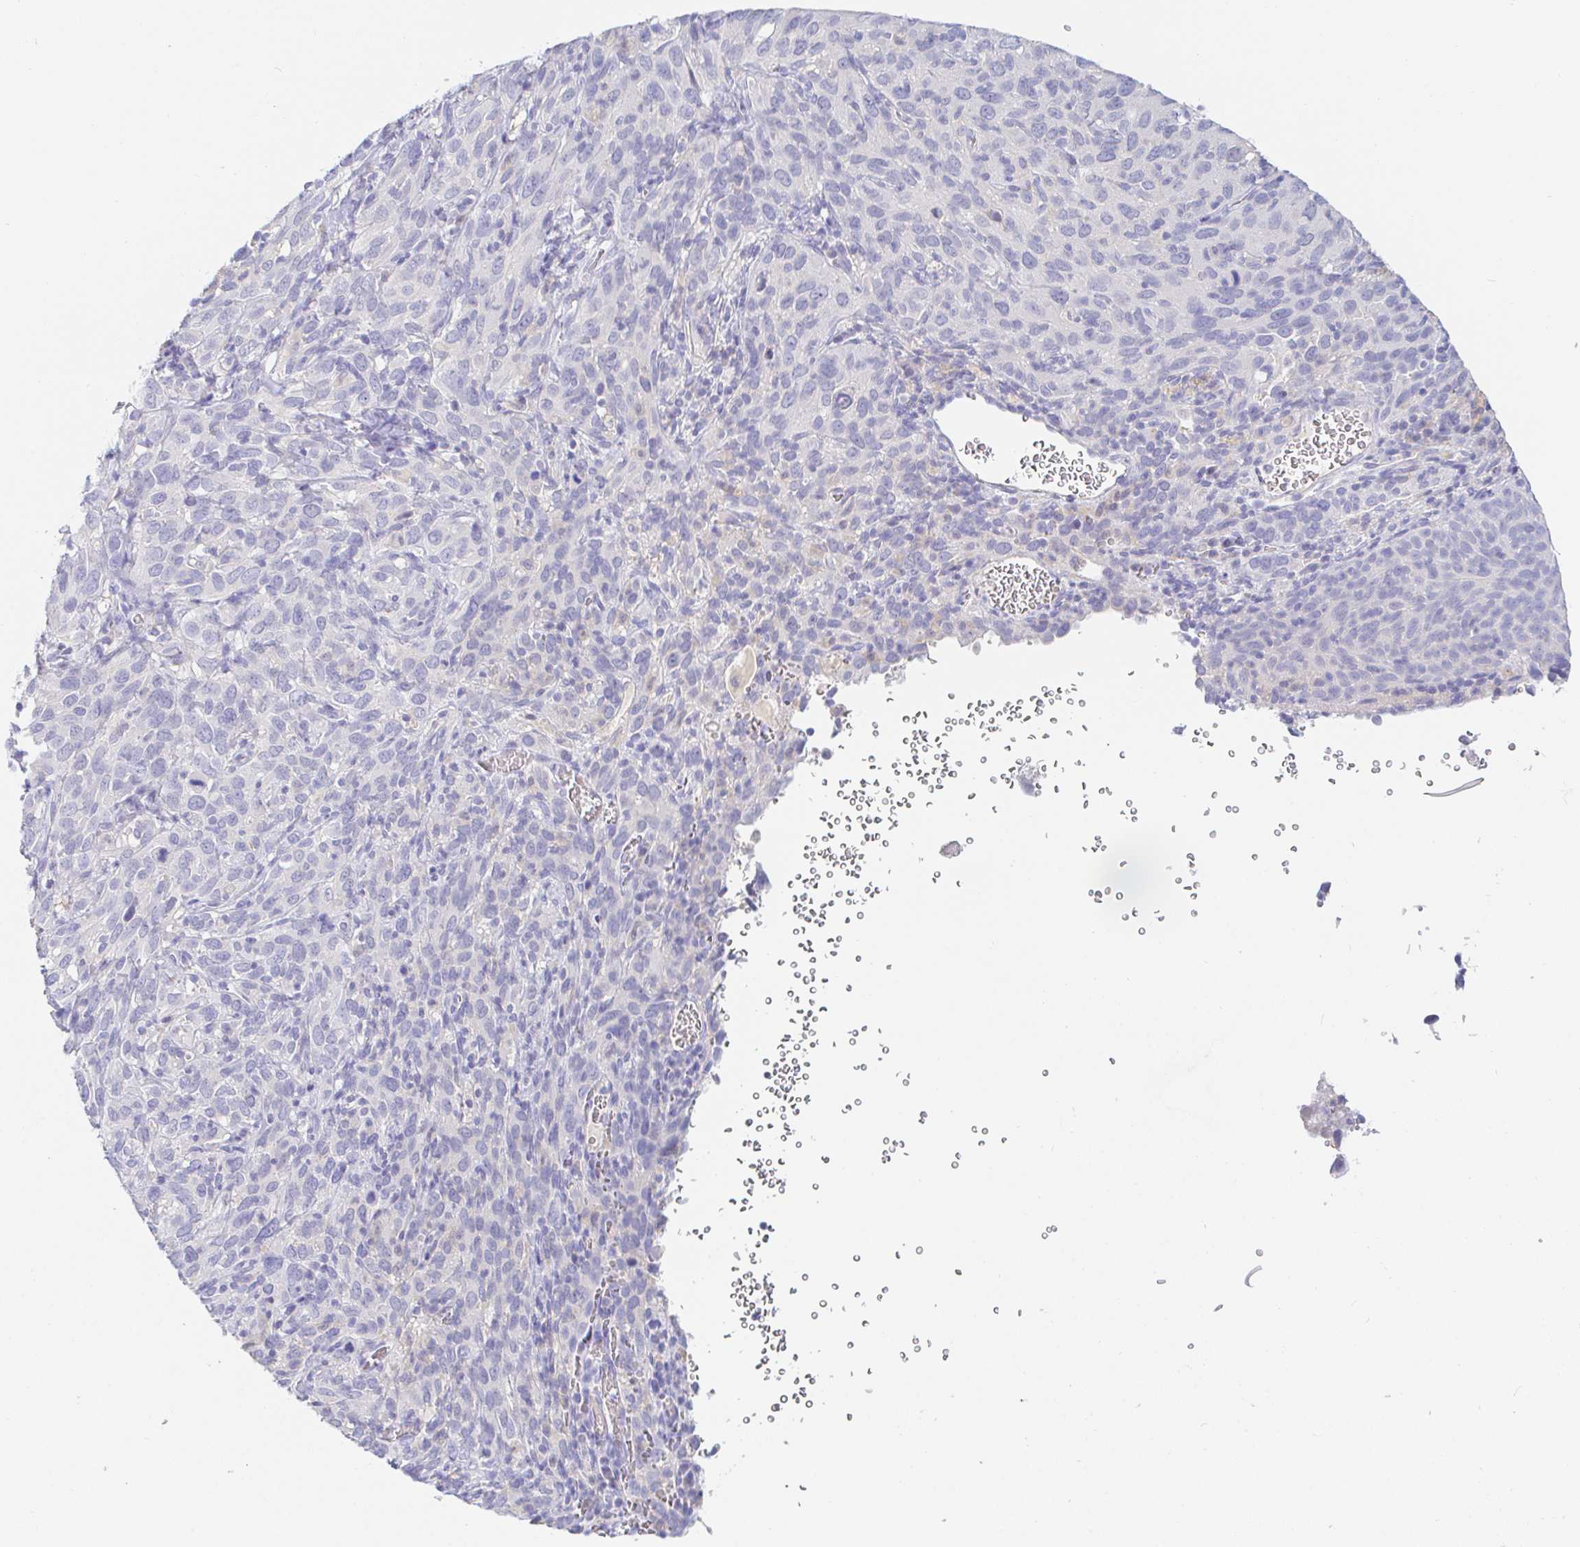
{"staining": {"intensity": "negative", "quantity": "none", "location": "none"}, "tissue": "cervical cancer", "cell_type": "Tumor cells", "image_type": "cancer", "snomed": [{"axis": "morphology", "description": "Normal tissue, NOS"}, {"axis": "morphology", "description": "Squamous cell carcinoma, NOS"}, {"axis": "topography", "description": "Cervix"}], "caption": "Tumor cells show no significant protein positivity in cervical cancer.", "gene": "PDE6B", "patient": {"sex": "female", "age": 51}}